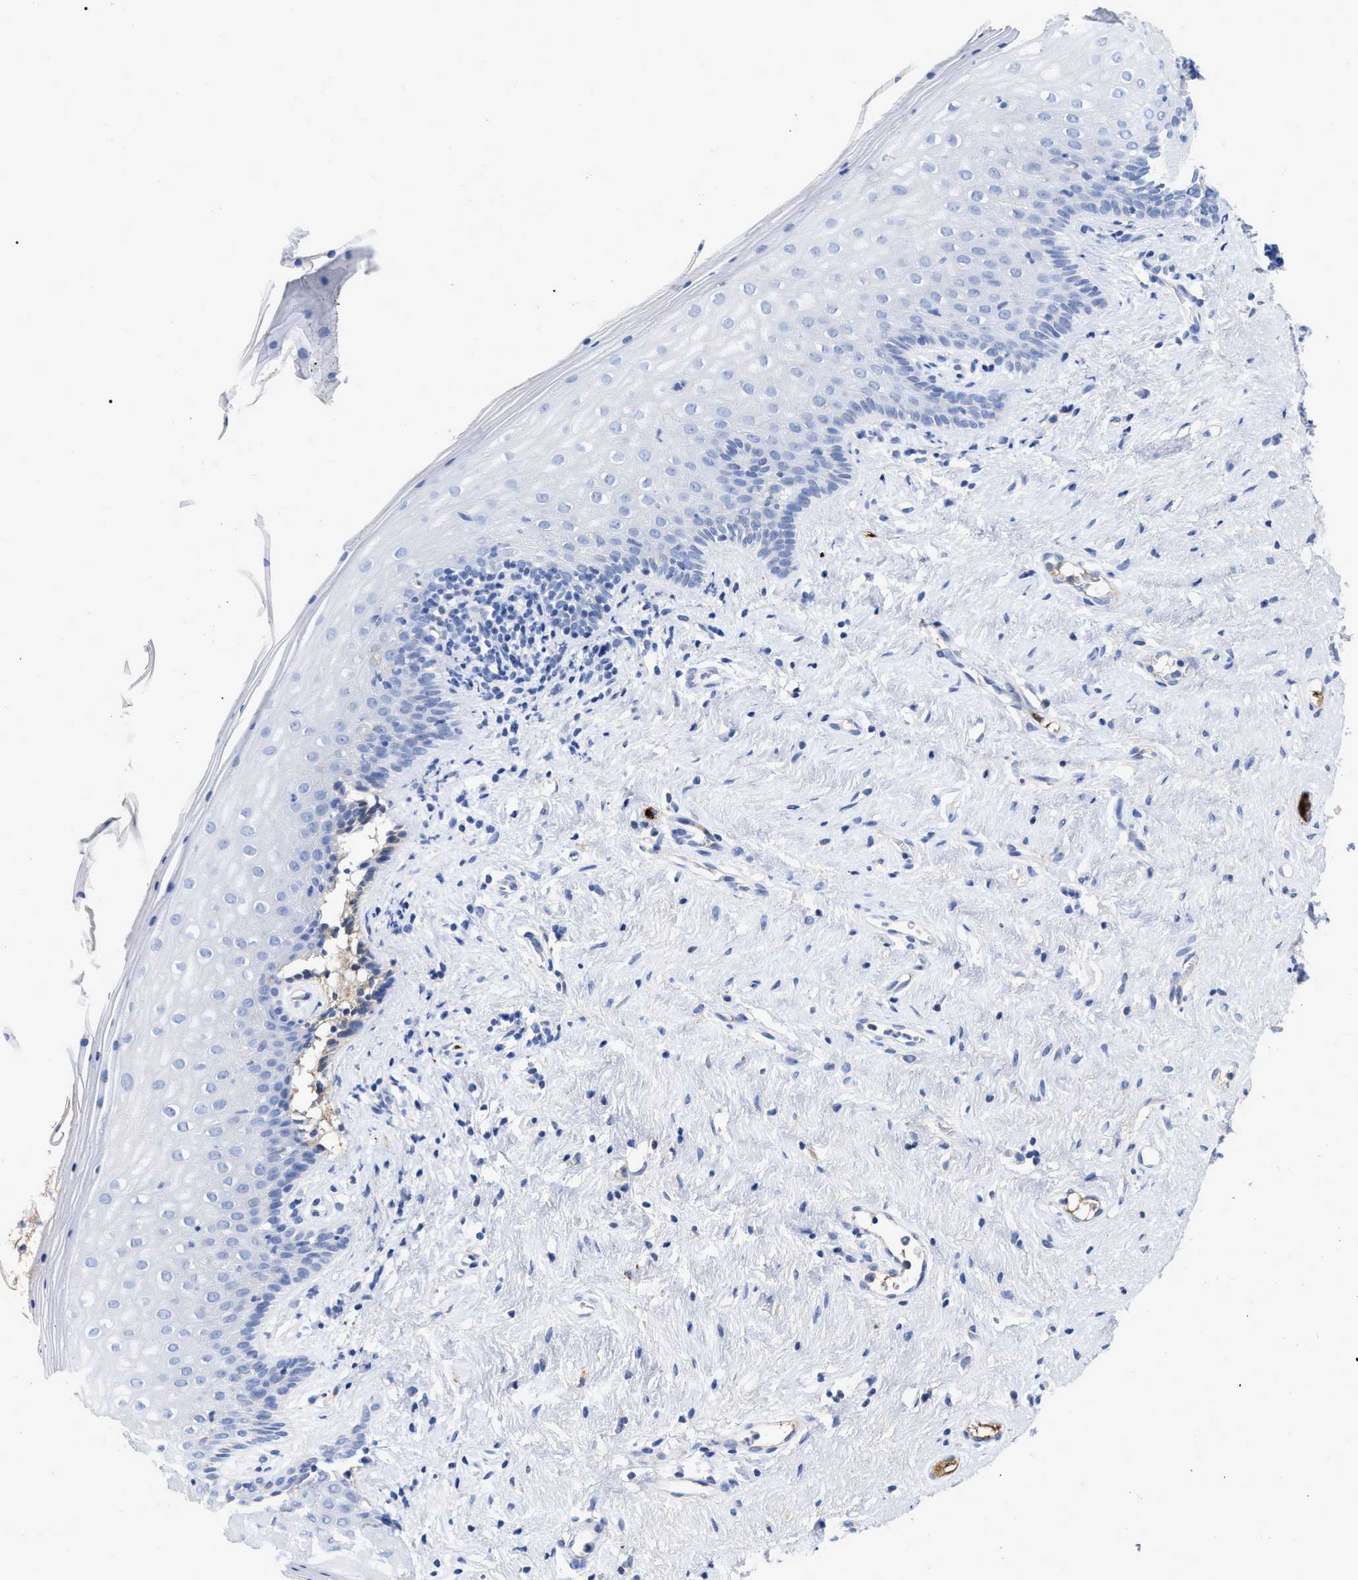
{"staining": {"intensity": "negative", "quantity": "none", "location": "none"}, "tissue": "vagina", "cell_type": "Squamous epithelial cells", "image_type": "normal", "snomed": [{"axis": "morphology", "description": "Normal tissue, NOS"}, {"axis": "topography", "description": "Vagina"}], "caption": "Human vagina stained for a protein using immunohistochemistry (IHC) displays no expression in squamous epithelial cells.", "gene": "IGHV5", "patient": {"sex": "female", "age": 44}}